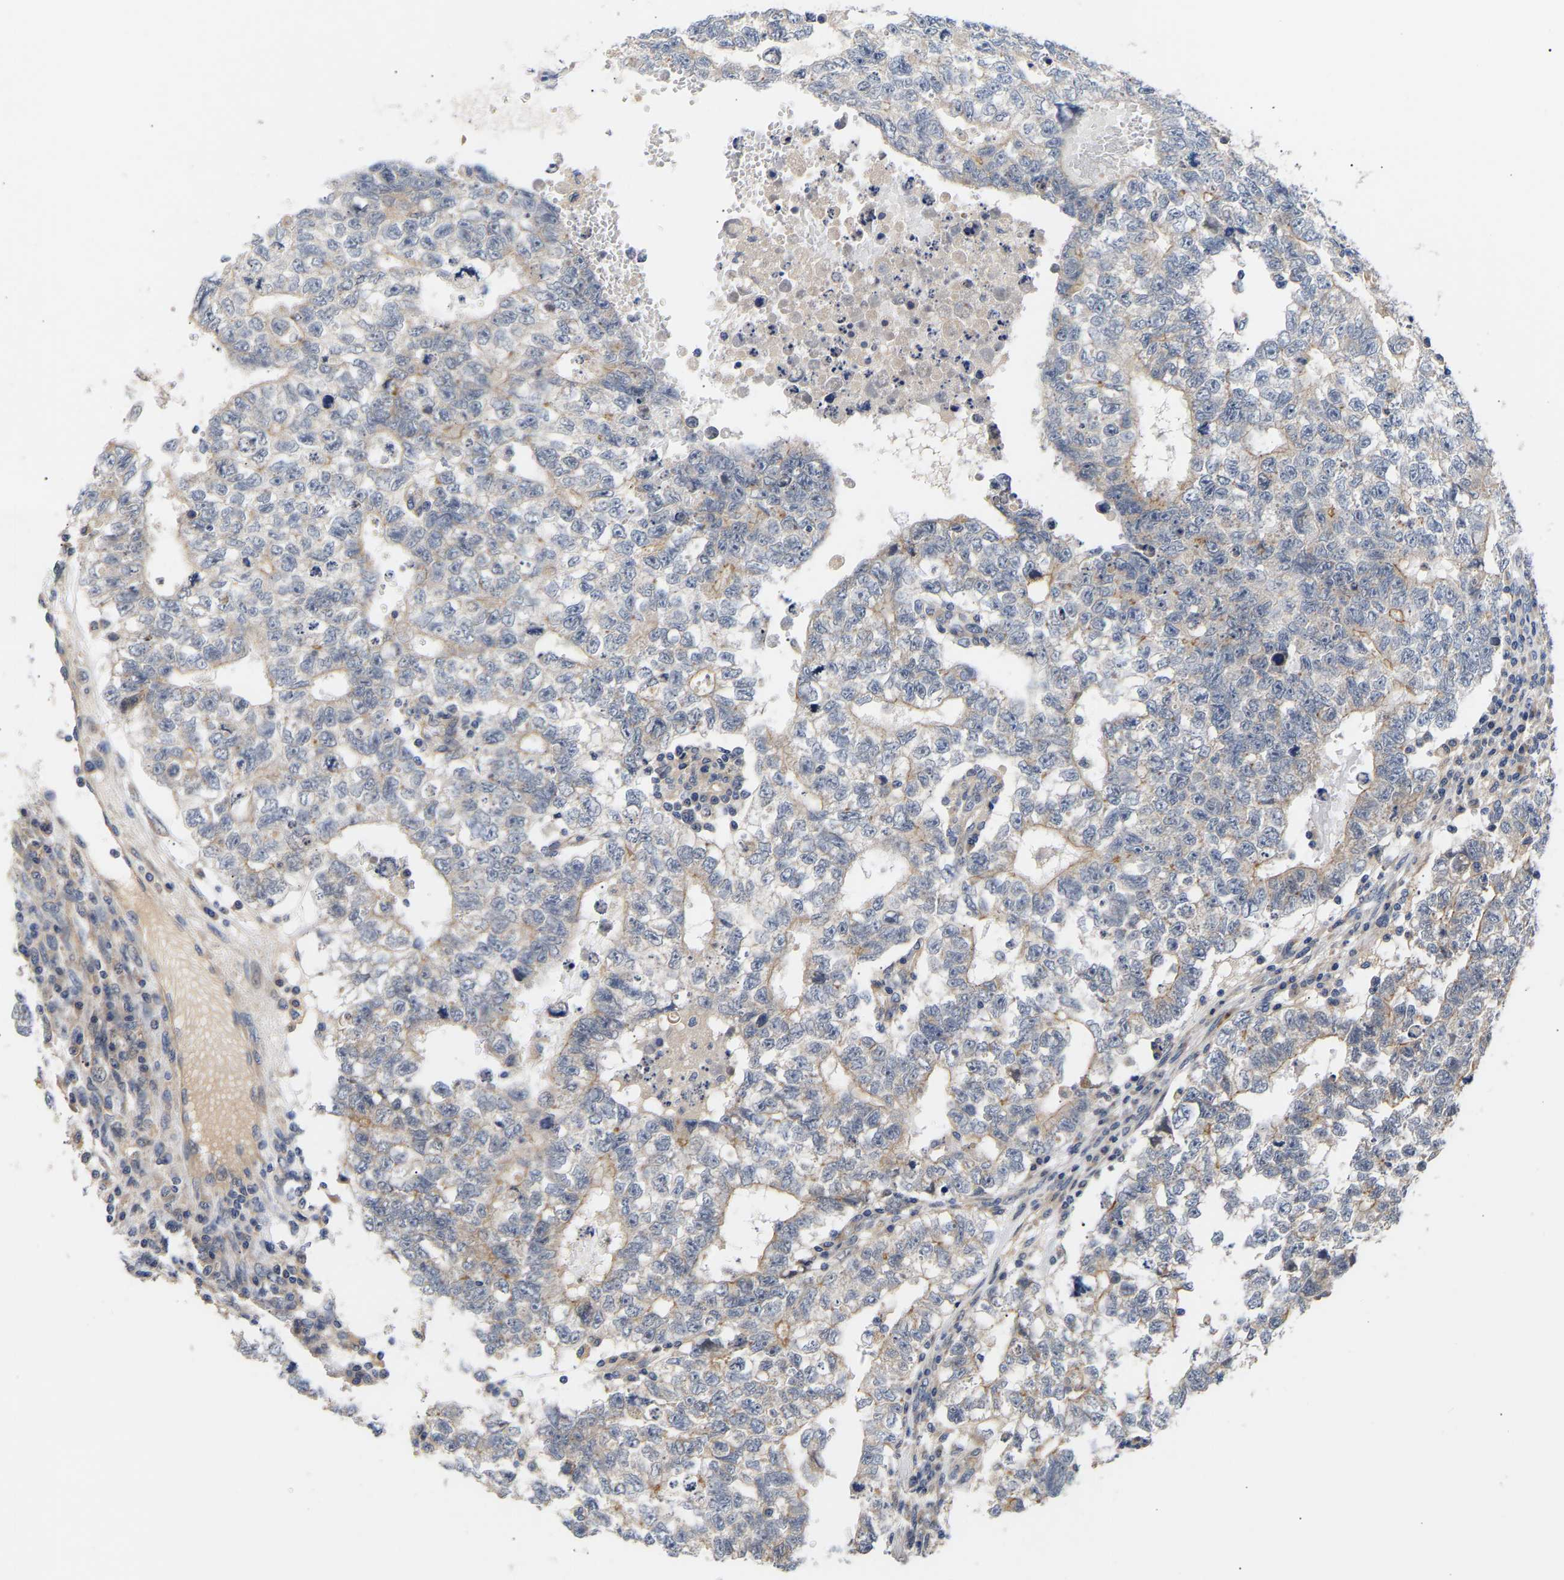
{"staining": {"intensity": "weak", "quantity": "<25%", "location": "cytoplasmic/membranous"}, "tissue": "testis cancer", "cell_type": "Tumor cells", "image_type": "cancer", "snomed": [{"axis": "morphology", "description": "Seminoma, NOS"}, {"axis": "morphology", "description": "Carcinoma, Embryonal, NOS"}, {"axis": "topography", "description": "Testis"}], "caption": "The histopathology image reveals no significant expression in tumor cells of testis cancer. (Stains: DAB (3,3'-diaminobenzidine) immunohistochemistry with hematoxylin counter stain, Microscopy: brightfield microscopy at high magnification).", "gene": "KASH5", "patient": {"sex": "male", "age": 38}}